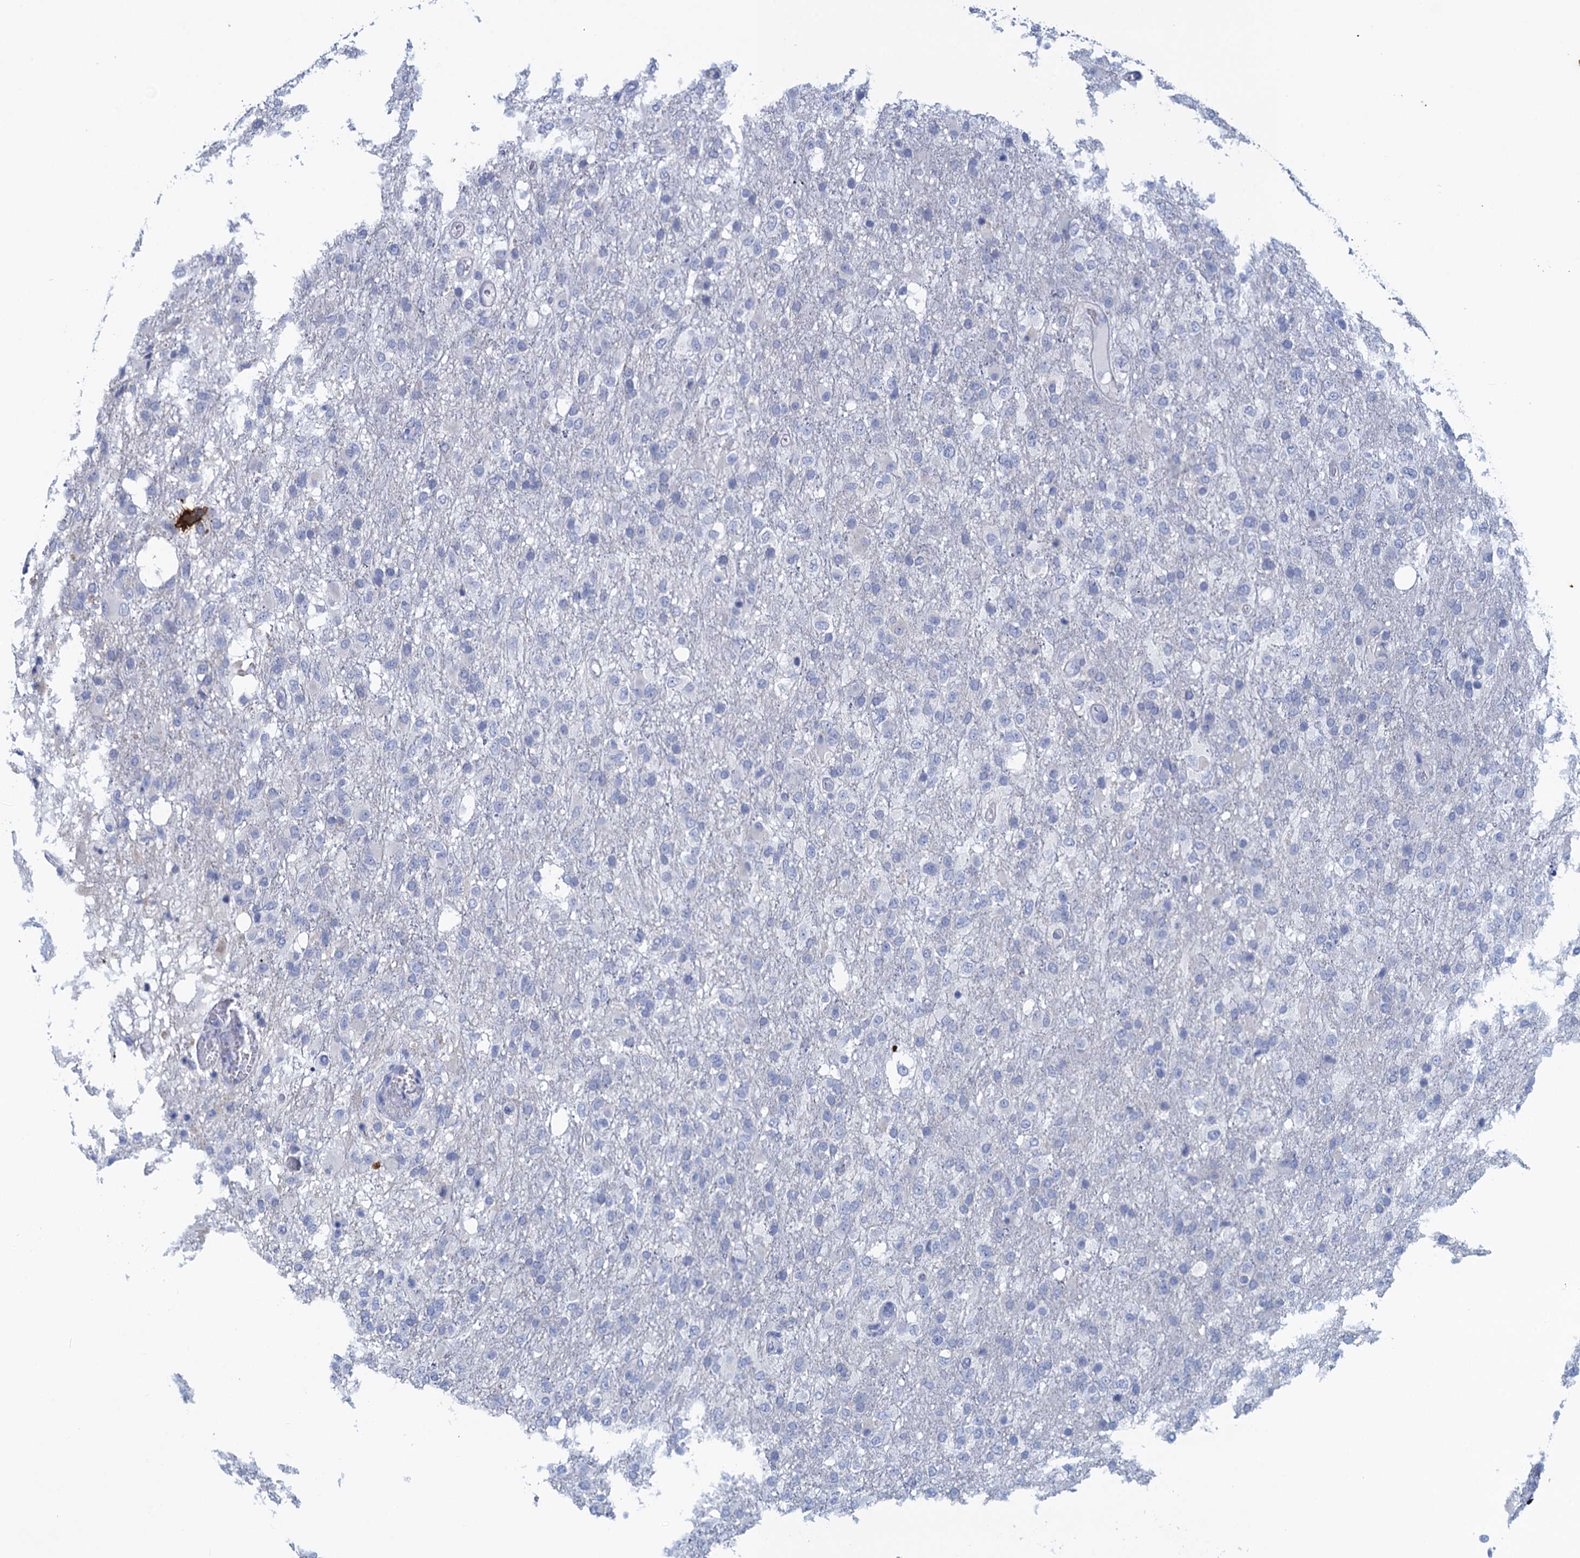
{"staining": {"intensity": "negative", "quantity": "none", "location": "none"}, "tissue": "glioma", "cell_type": "Tumor cells", "image_type": "cancer", "snomed": [{"axis": "morphology", "description": "Glioma, malignant, High grade"}, {"axis": "topography", "description": "Brain"}], "caption": "An immunohistochemistry (IHC) image of glioma is shown. There is no staining in tumor cells of glioma.", "gene": "SCEL", "patient": {"sex": "female", "age": 74}}